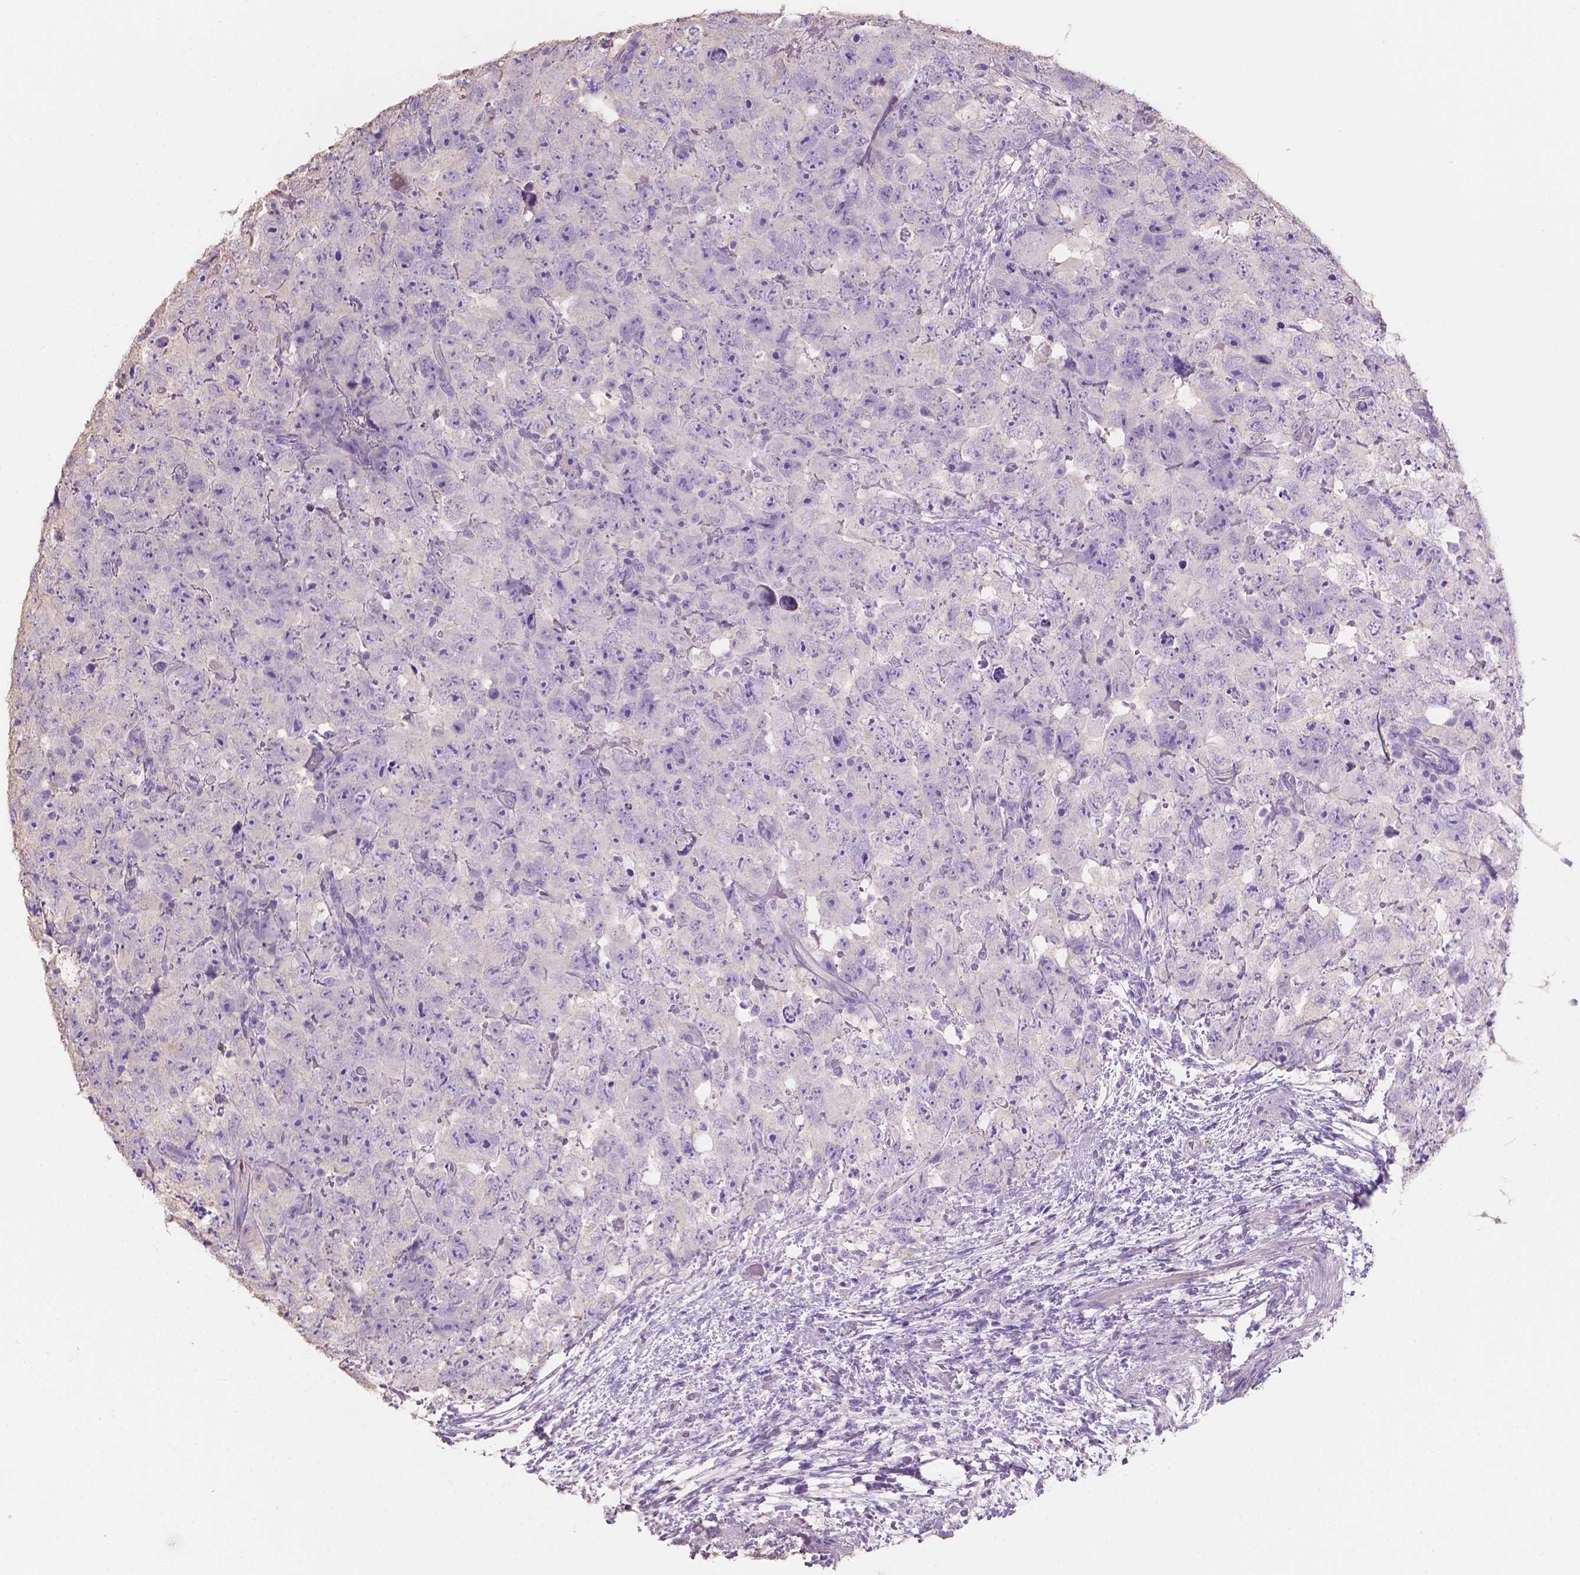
{"staining": {"intensity": "negative", "quantity": "none", "location": "none"}, "tissue": "testis cancer", "cell_type": "Tumor cells", "image_type": "cancer", "snomed": [{"axis": "morphology", "description": "Carcinoma, Embryonal, NOS"}, {"axis": "topography", "description": "Testis"}], "caption": "This is an immunohistochemistry (IHC) micrograph of testis cancer (embryonal carcinoma). There is no expression in tumor cells.", "gene": "SBSN", "patient": {"sex": "male", "age": 24}}